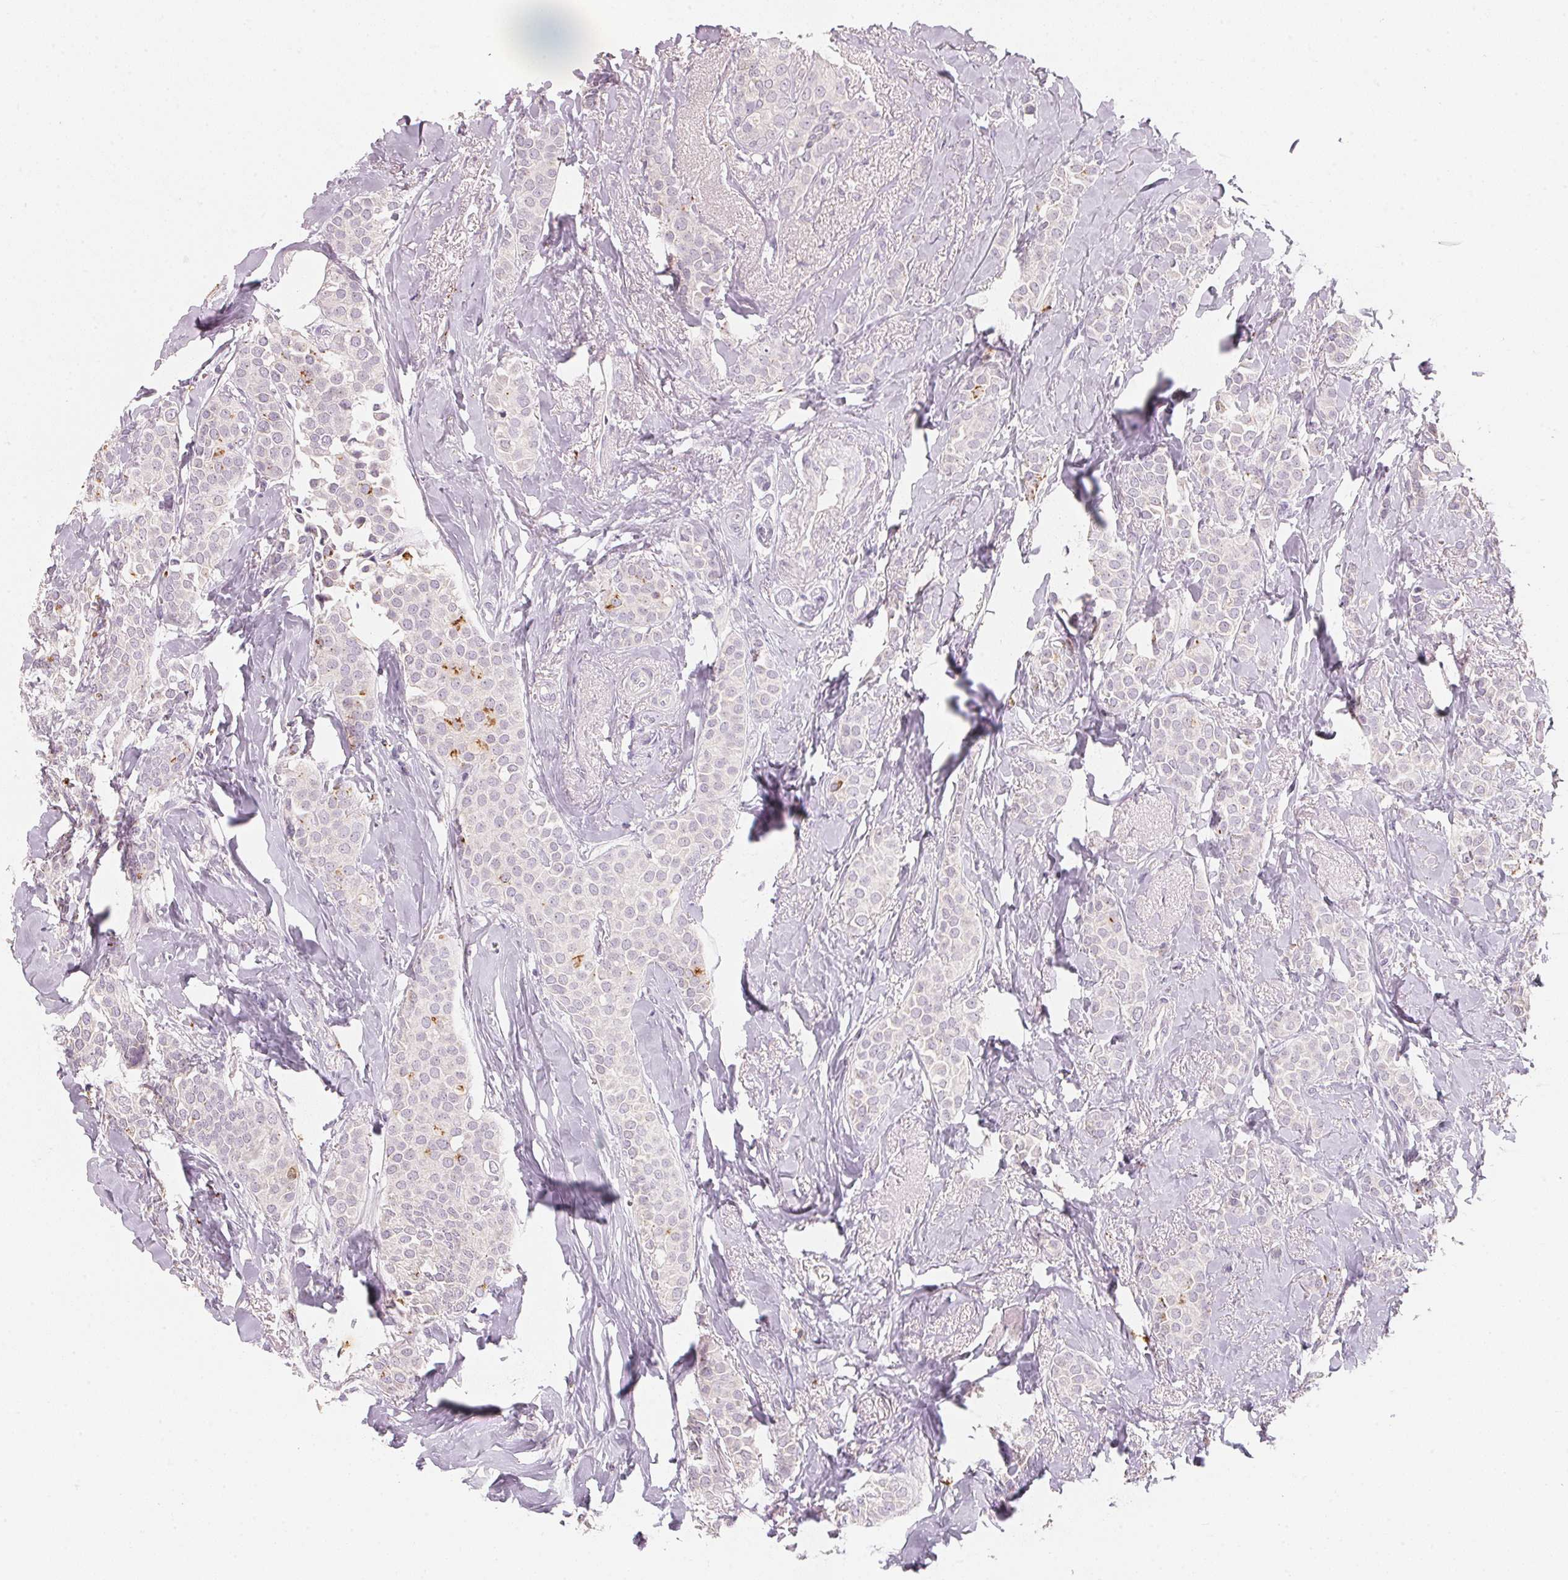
{"staining": {"intensity": "moderate", "quantity": "<25%", "location": "cytoplasmic/membranous"}, "tissue": "breast cancer", "cell_type": "Tumor cells", "image_type": "cancer", "snomed": [{"axis": "morphology", "description": "Duct carcinoma"}, {"axis": "topography", "description": "Breast"}], "caption": "An image of breast cancer (invasive ductal carcinoma) stained for a protein shows moderate cytoplasmic/membranous brown staining in tumor cells. The protein of interest is shown in brown color, while the nuclei are stained blue.", "gene": "TREH", "patient": {"sex": "female", "age": 79}}